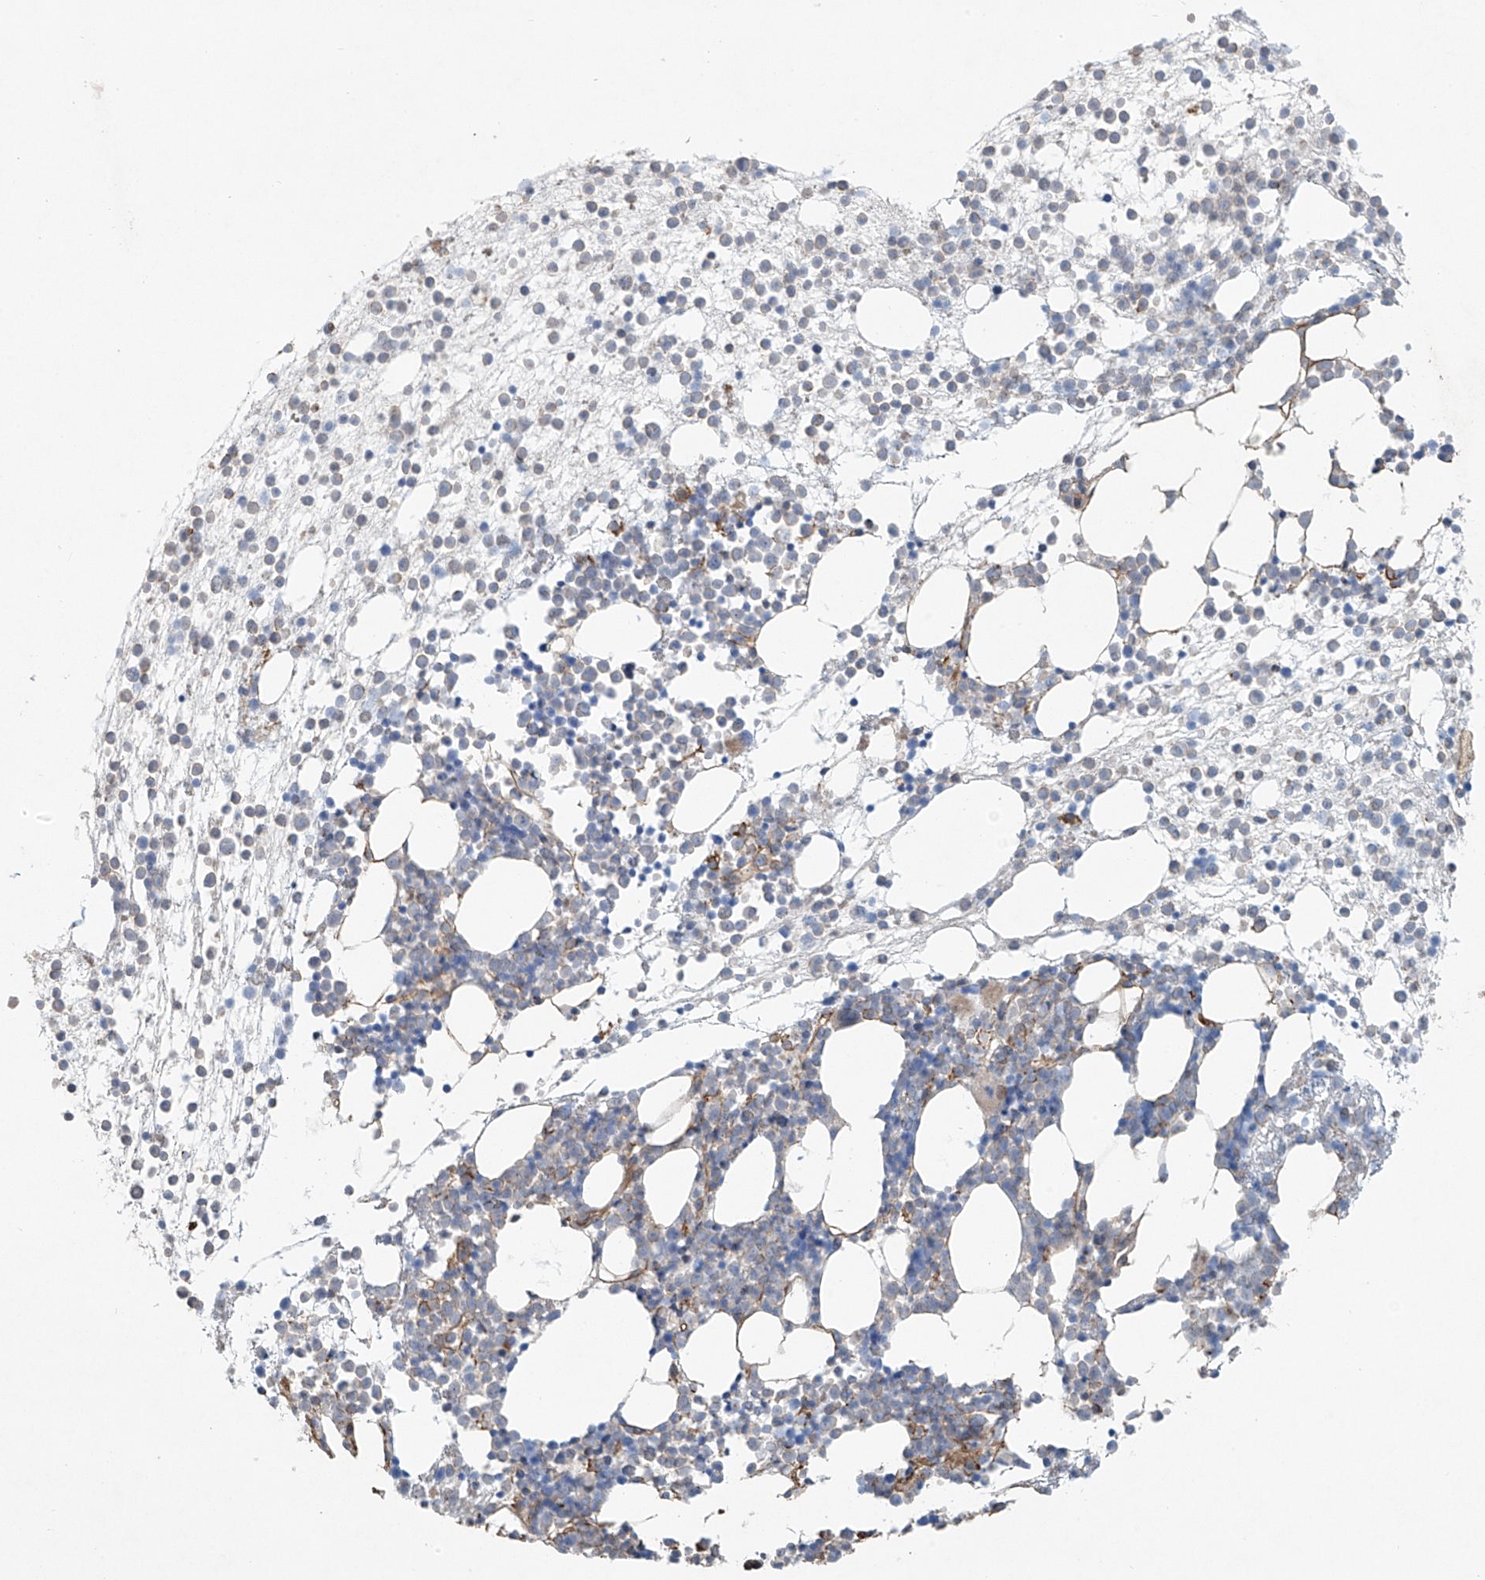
{"staining": {"intensity": "negative", "quantity": "none", "location": "none"}, "tissue": "bone marrow", "cell_type": "Hematopoietic cells", "image_type": "normal", "snomed": [{"axis": "morphology", "description": "Normal tissue, NOS"}, {"axis": "topography", "description": "Bone marrow"}], "caption": "DAB (3,3'-diaminobenzidine) immunohistochemical staining of normal human bone marrow shows no significant expression in hematopoietic cells.", "gene": "TUBE1", "patient": {"sex": "male", "age": 54}}